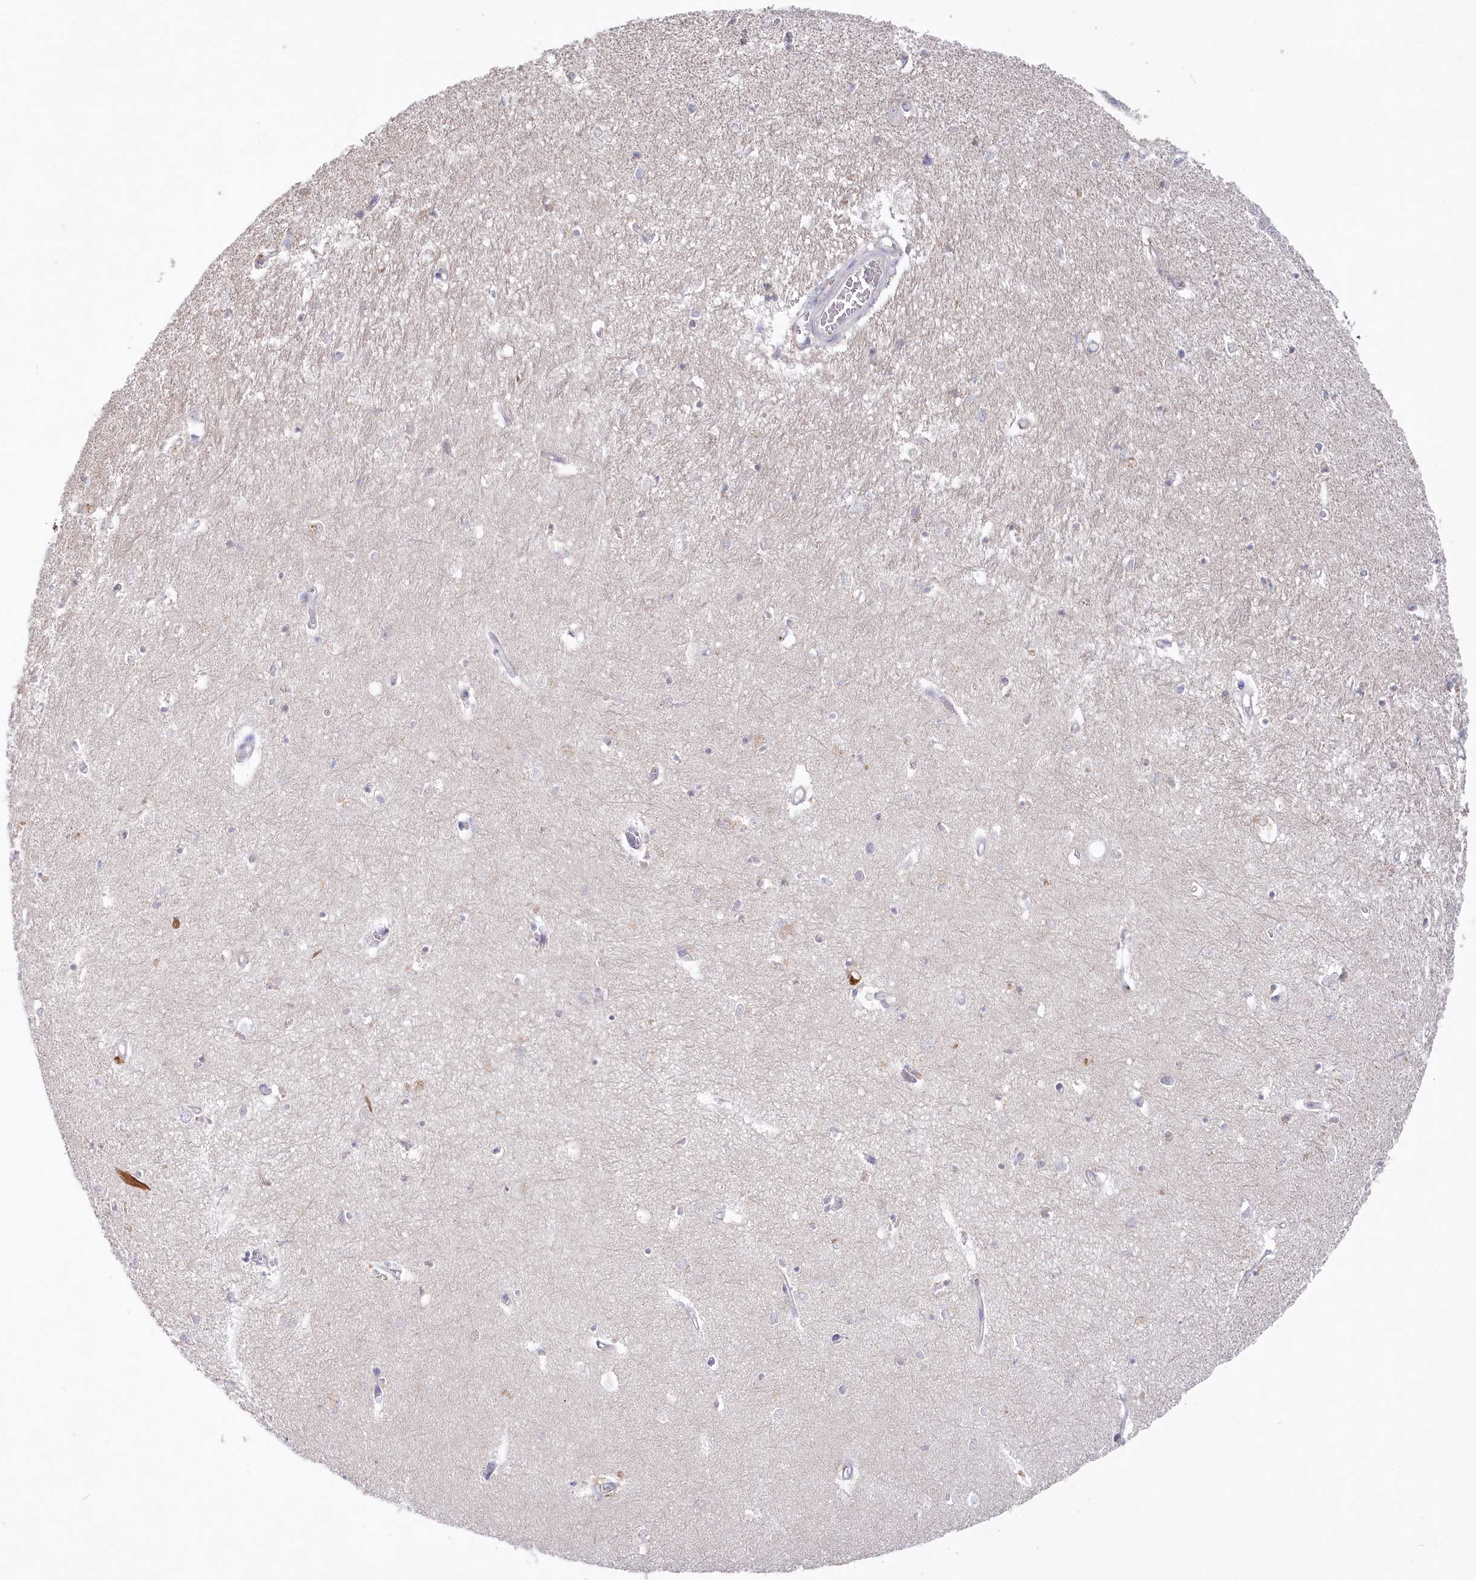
{"staining": {"intensity": "negative", "quantity": "none", "location": "none"}, "tissue": "hippocampus", "cell_type": "Glial cells", "image_type": "normal", "snomed": [{"axis": "morphology", "description": "Normal tissue, NOS"}, {"axis": "topography", "description": "Hippocampus"}], "caption": "Glial cells are negative for protein expression in benign human hippocampus. (Brightfield microscopy of DAB IHC at high magnification).", "gene": "AAMDC", "patient": {"sex": "female", "age": 64}}